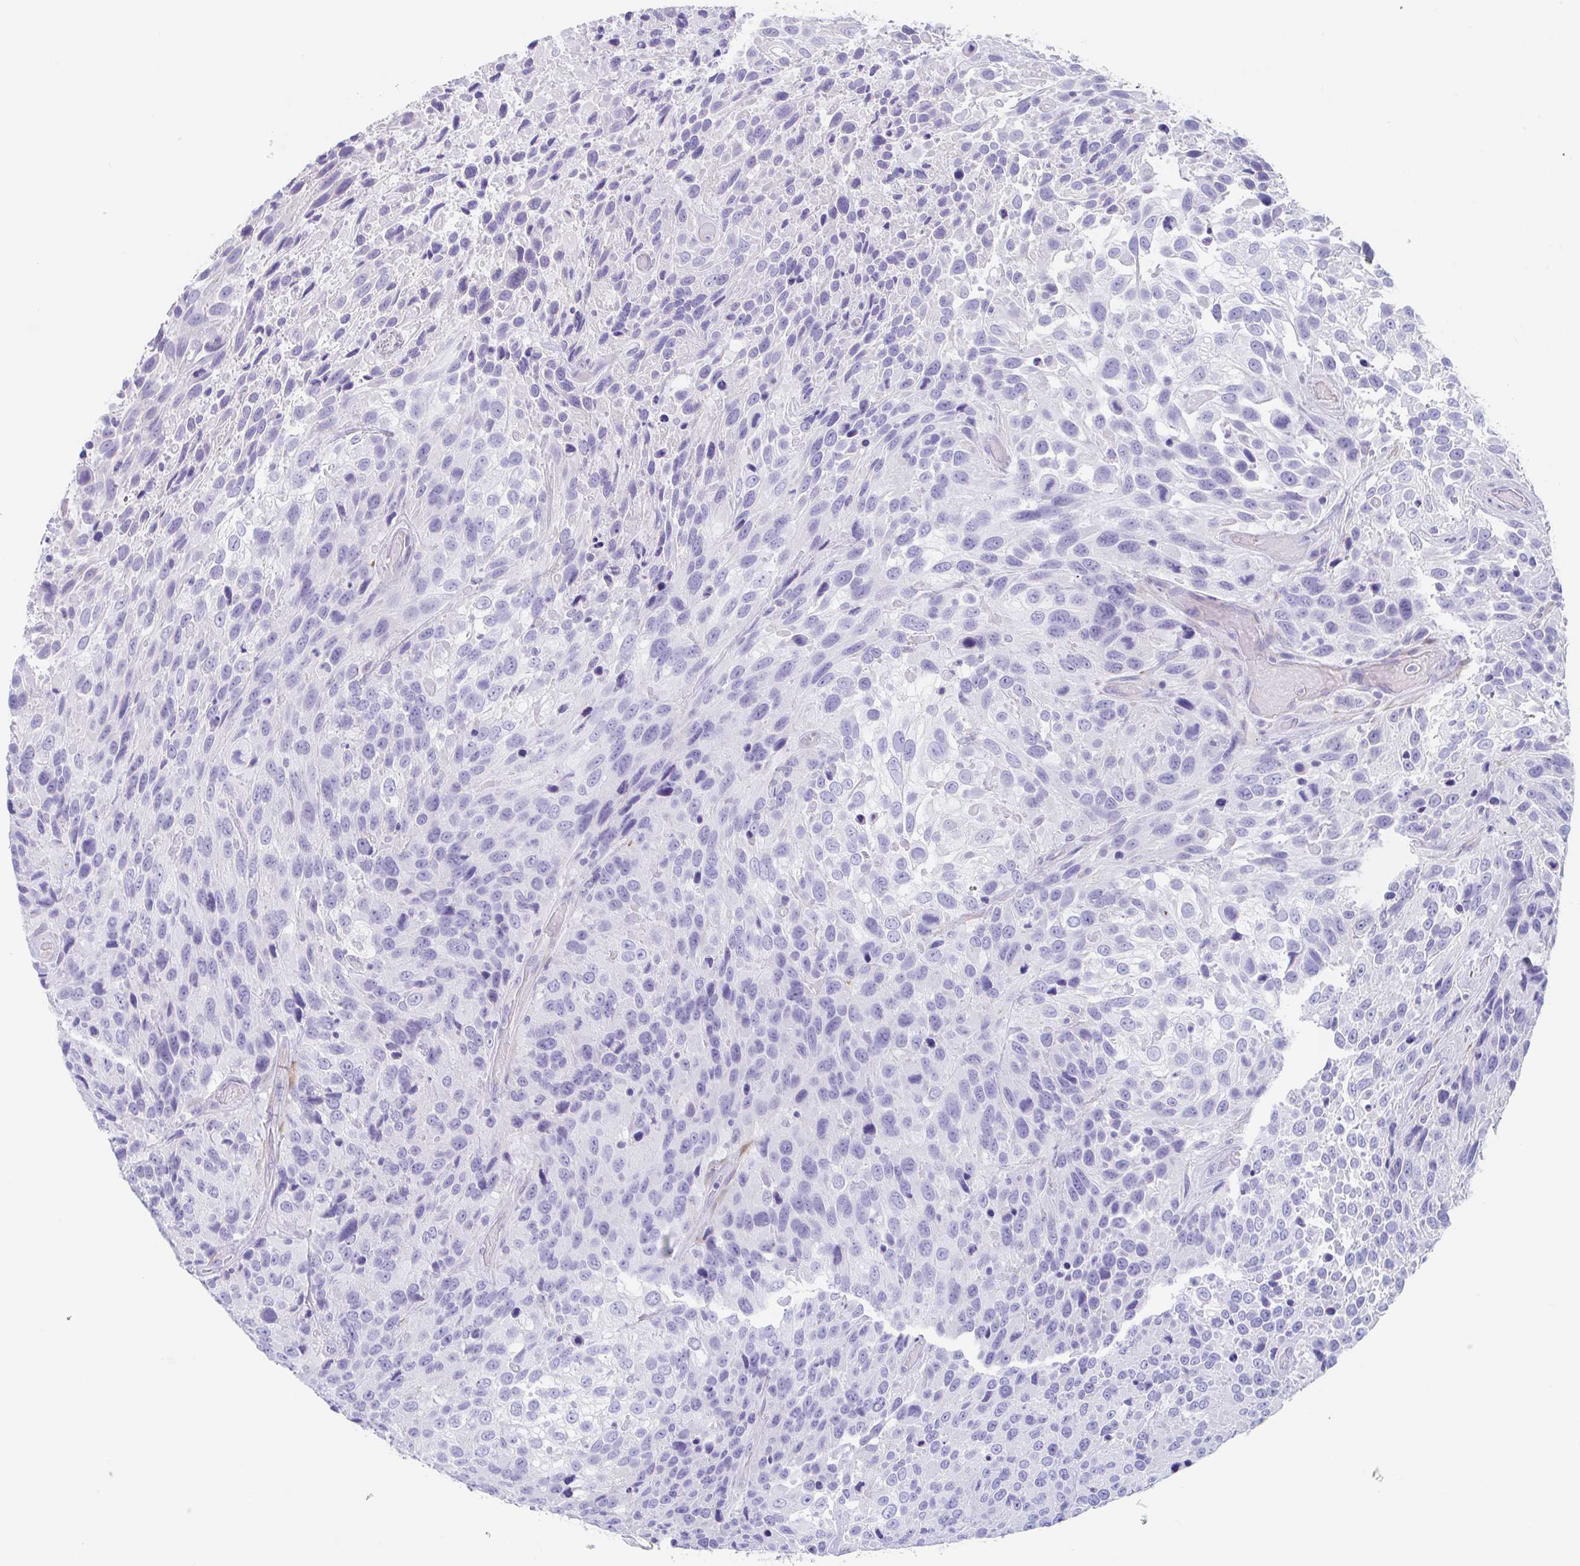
{"staining": {"intensity": "negative", "quantity": "none", "location": "none"}, "tissue": "urothelial cancer", "cell_type": "Tumor cells", "image_type": "cancer", "snomed": [{"axis": "morphology", "description": "Urothelial carcinoma, High grade"}, {"axis": "topography", "description": "Urinary bladder"}], "caption": "Immunohistochemistry image of neoplastic tissue: human urothelial cancer stained with DAB (3,3'-diaminobenzidine) displays no significant protein staining in tumor cells. (Stains: DAB IHC with hematoxylin counter stain, Microscopy: brightfield microscopy at high magnification).", "gene": "TAS2R41", "patient": {"sex": "female", "age": 70}}